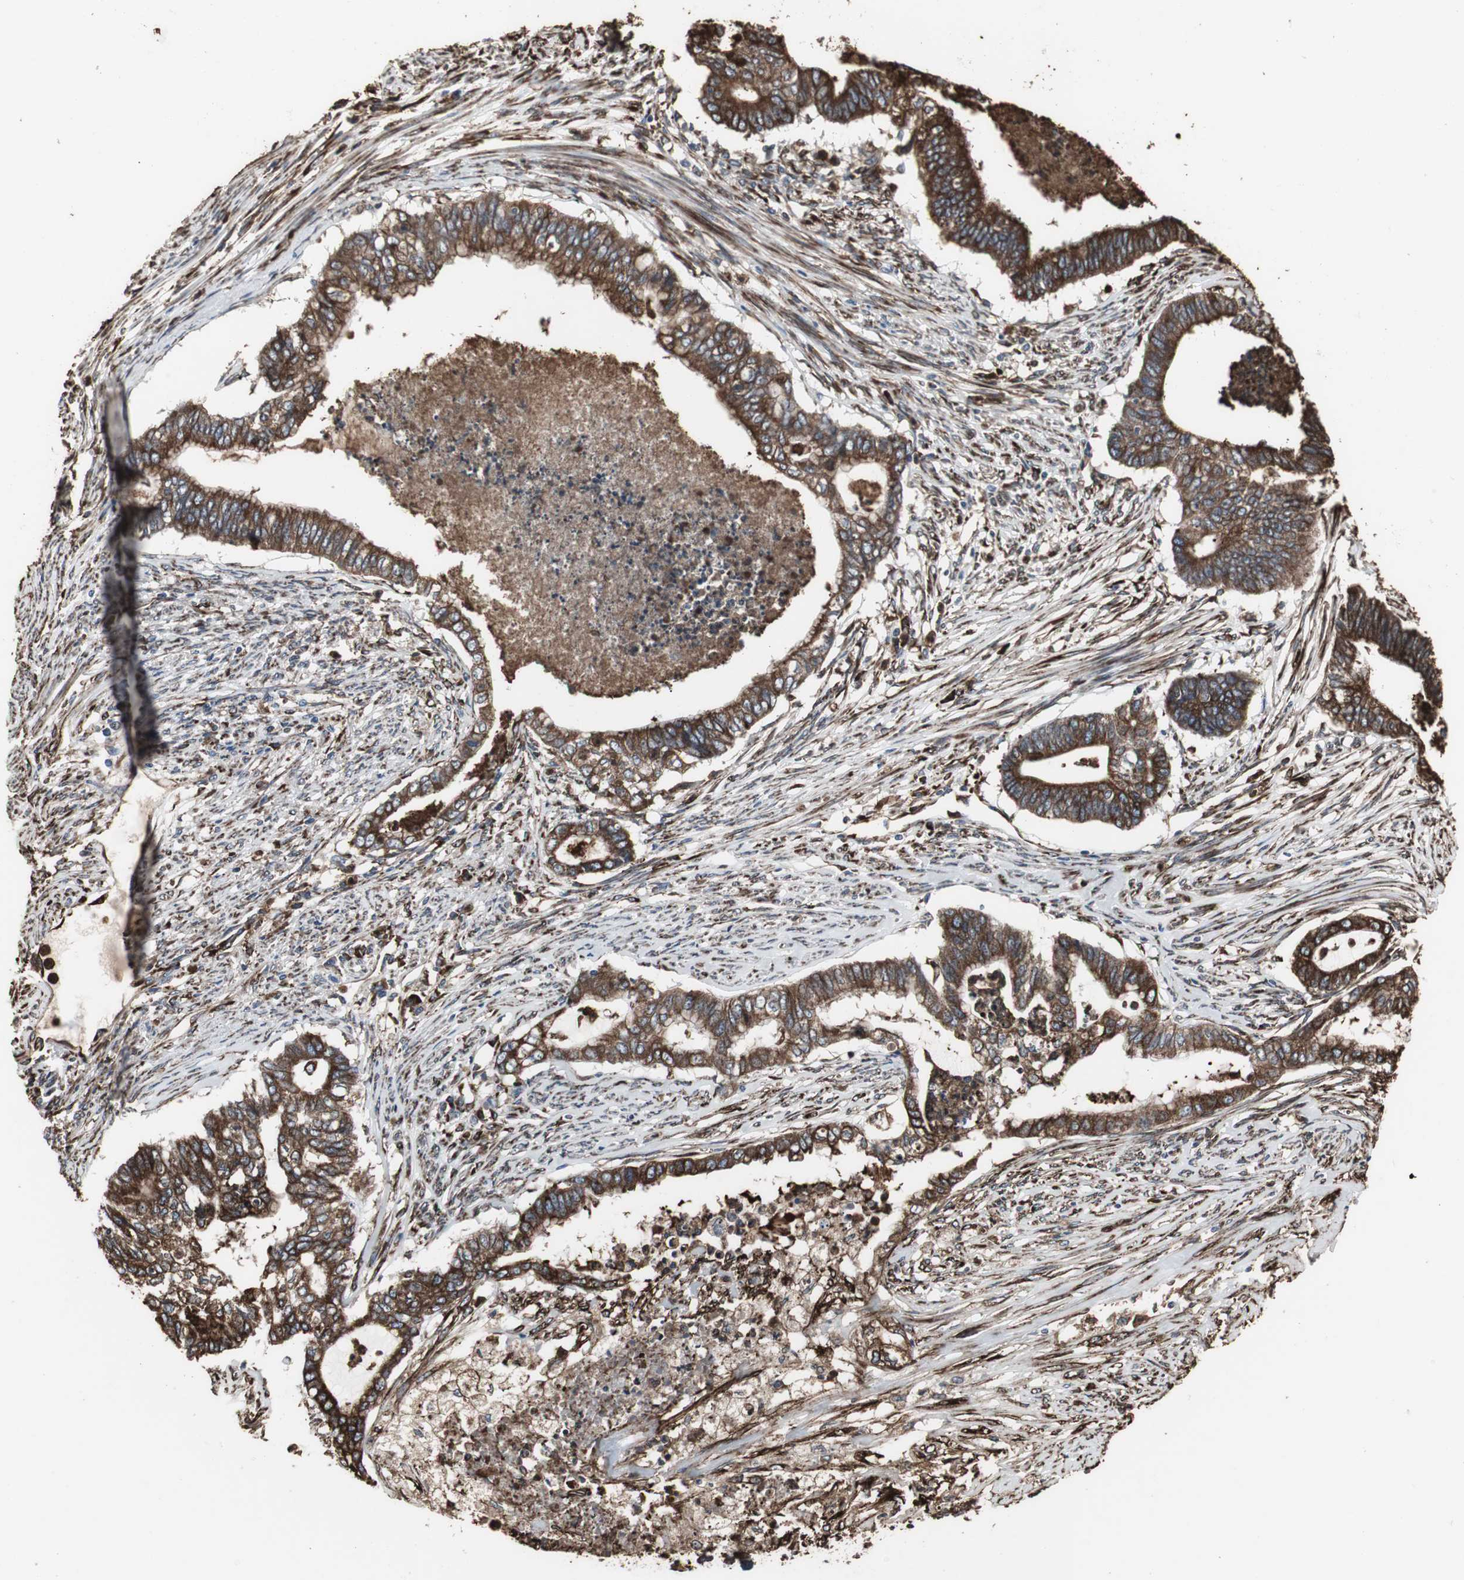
{"staining": {"intensity": "strong", "quantity": ">75%", "location": "cytoplasmic/membranous"}, "tissue": "endometrial cancer", "cell_type": "Tumor cells", "image_type": "cancer", "snomed": [{"axis": "morphology", "description": "Adenocarcinoma, NOS"}, {"axis": "topography", "description": "Endometrium"}], "caption": "Approximately >75% of tumor cells in human endometrial cancer (adenocarcinoma) exhibit strong cytoplasmic/membranous protein expression as visualized by brown immunohistochemical staining.", "gene": "CALU", "patient": {"sex": "female", "age": 79}}